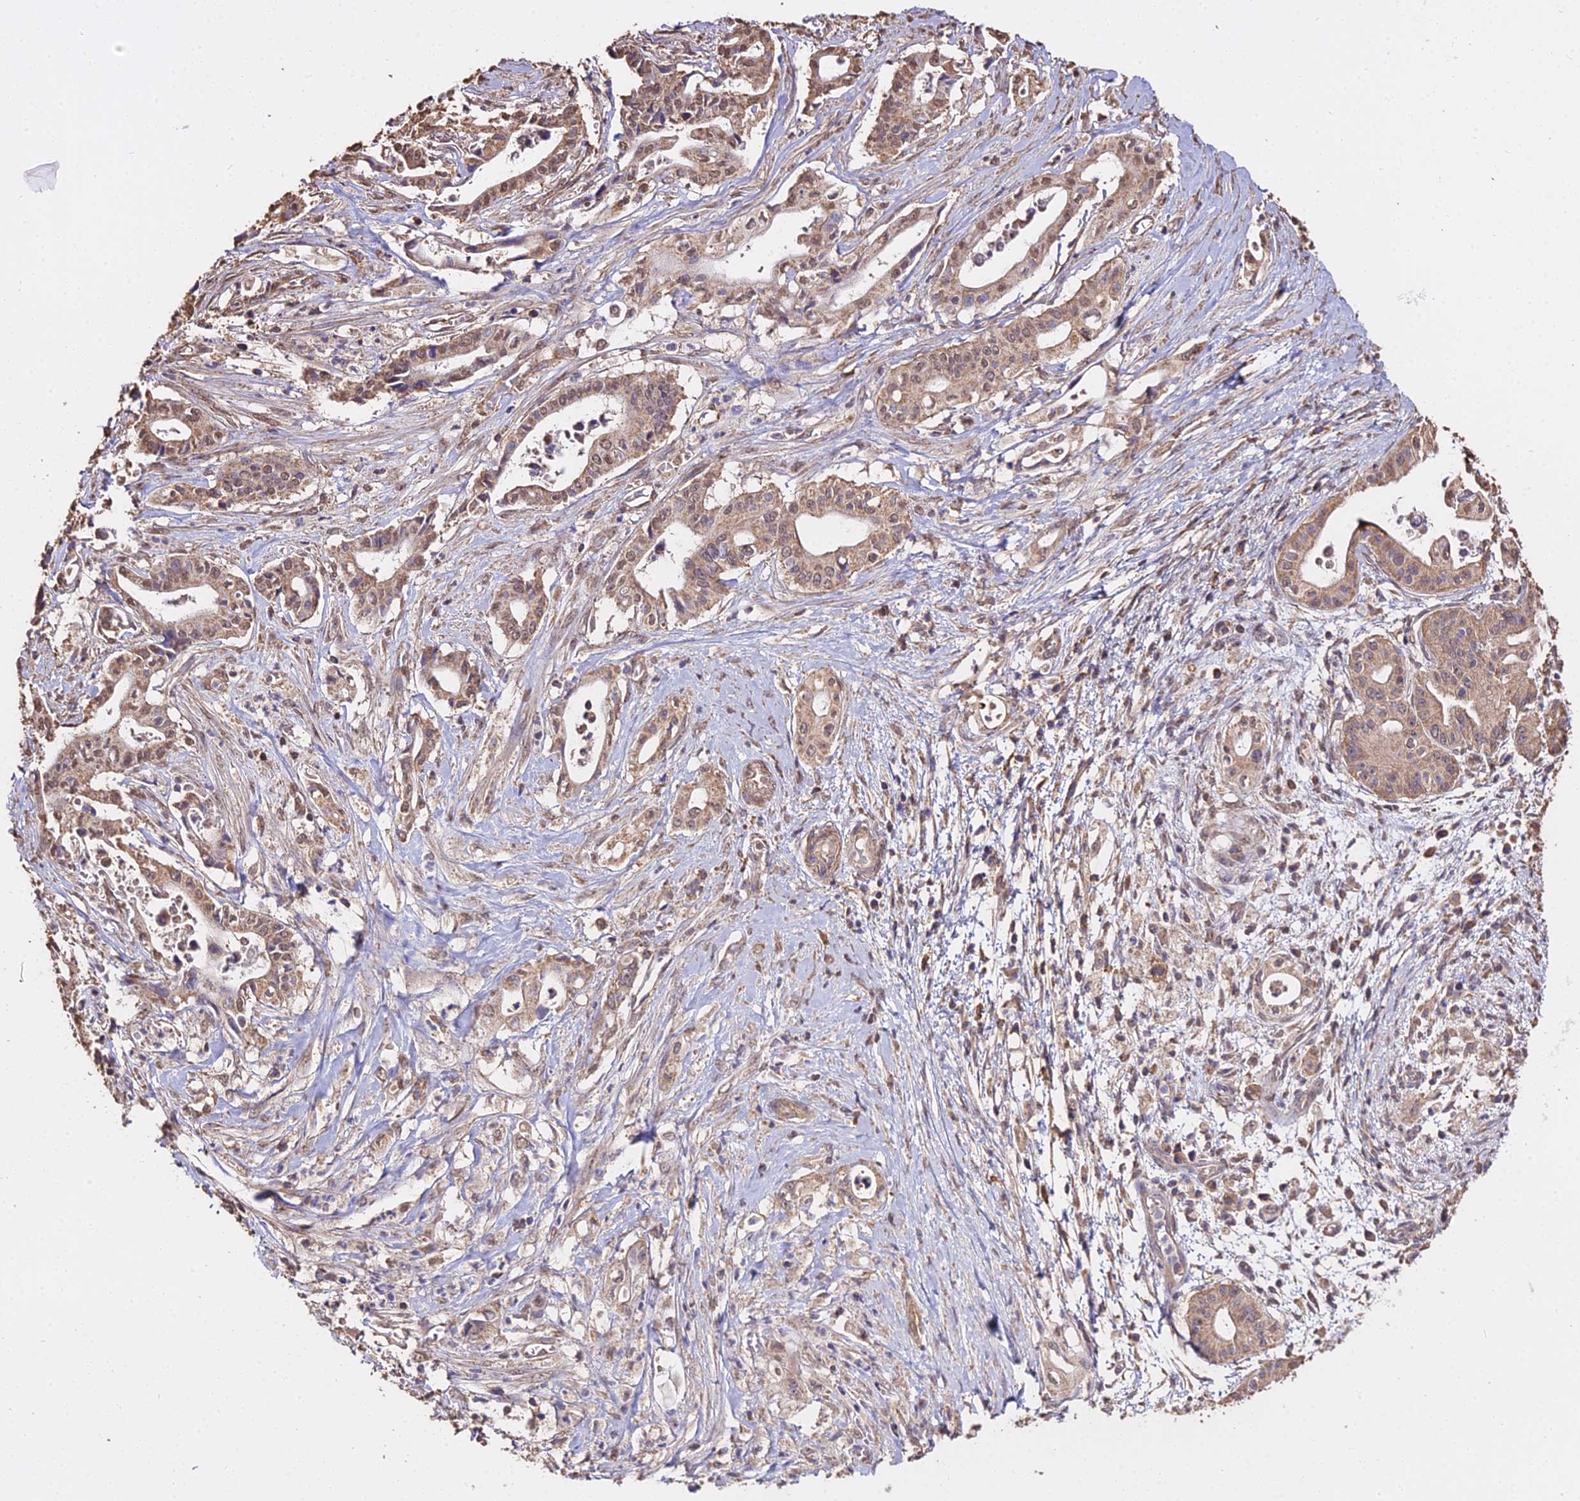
{"staining": {"intensity": "weak", "quantity": ">75%", "location": "cytoplasmic/membranous"}, "tissue": "pancreatic cancer", "cell_type": "Tumor cells", "image_type": "cancer", "snomed": [{"axis": "morphology", "description": "Adenocarcinoma, NOS"}, {"axis": "topography", "description": "Pancreas"}], "caption": "Human pancreatic cancer stained for a protein (brown) shows weak cytoplasmic/membranous positive positivity in about >75% of tumor cells.", "gene": "METTL13", "patient": {"sex": "female", "age": 77}}